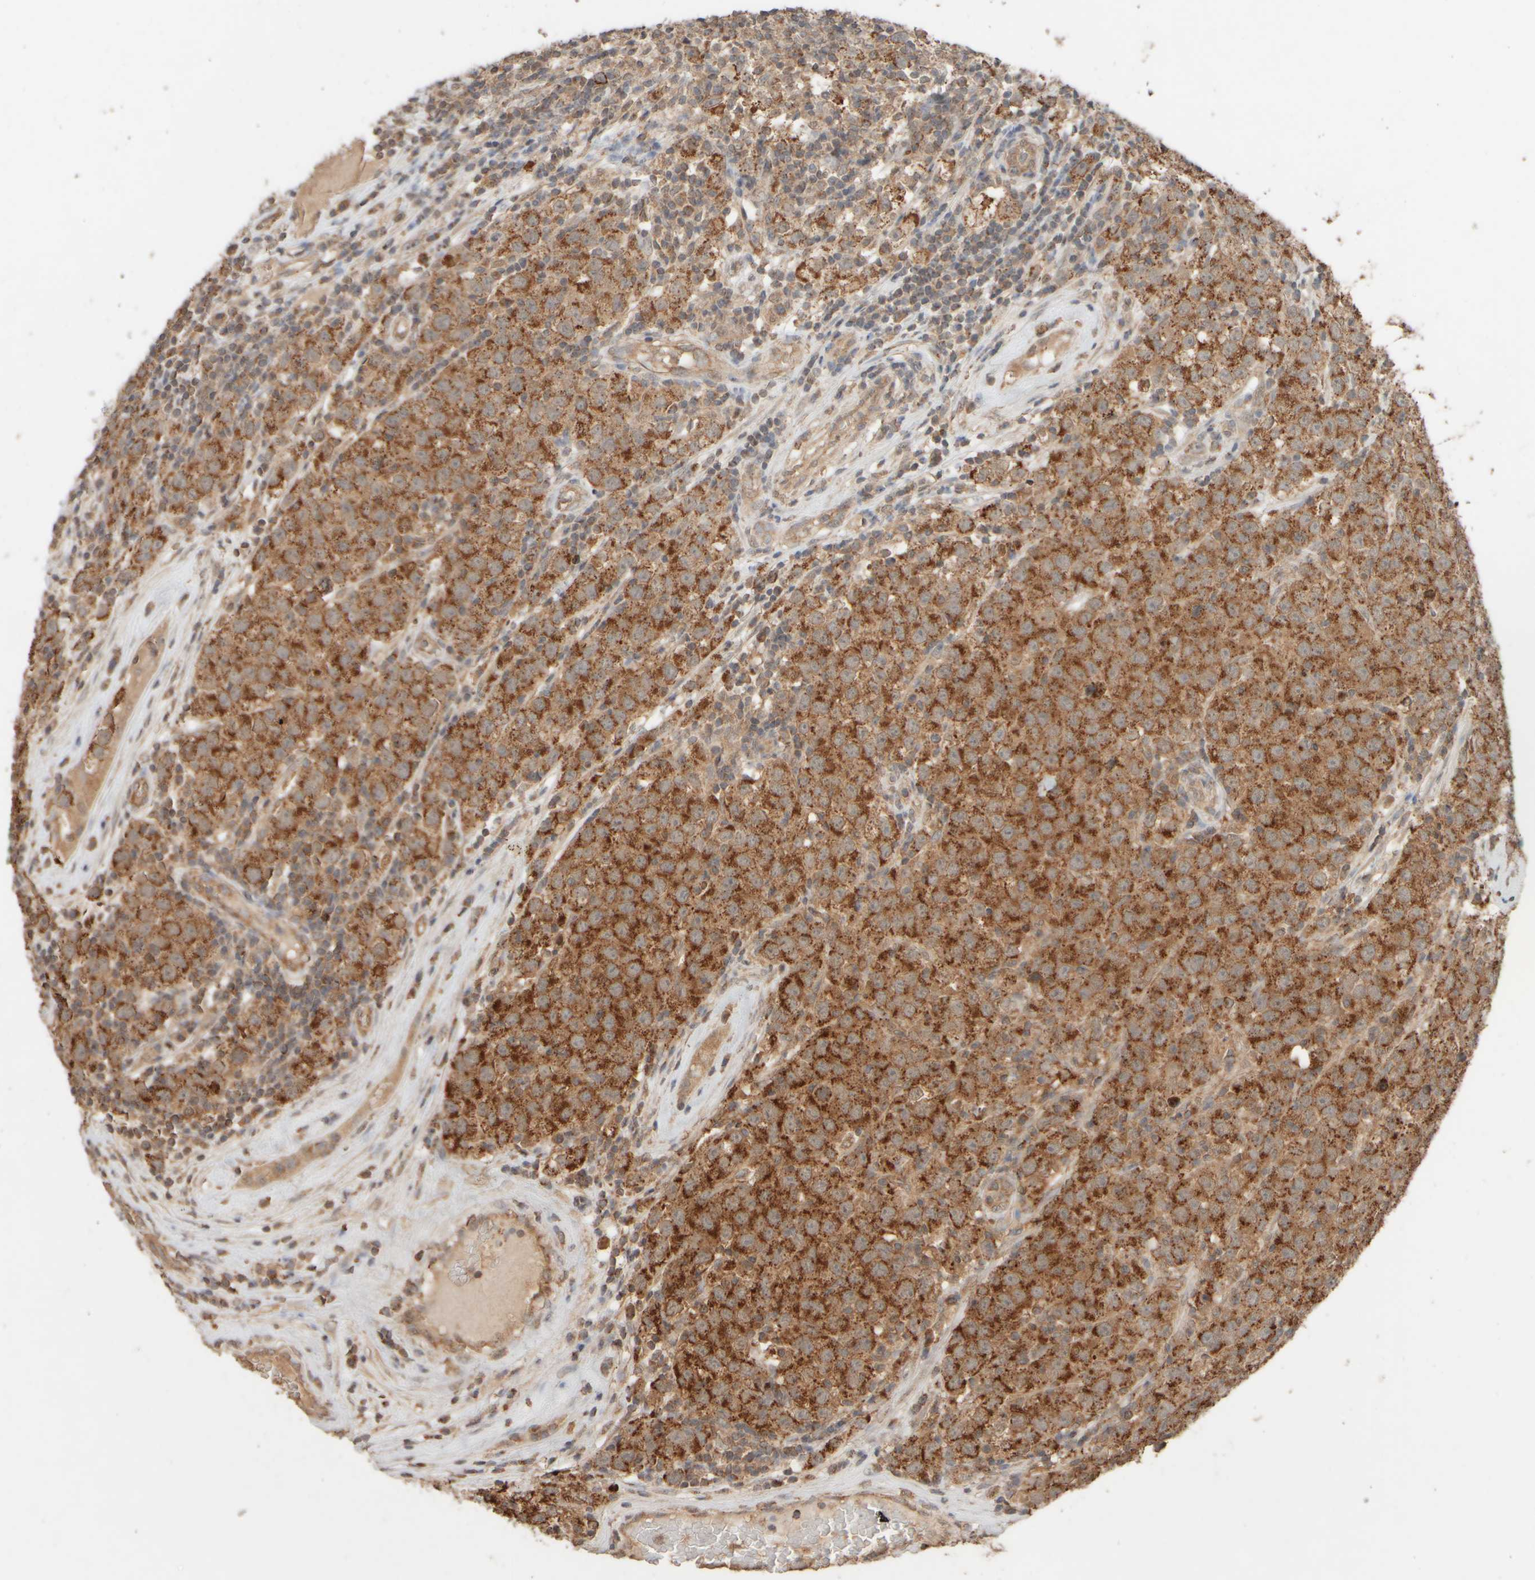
{"staining": {"intensity": "strong", "quantity": "25%-75%", "location": "cytoplasmic/membranous"}, "tissue": "testis cancer", "cell_type": "Tumor cells", "image_type": "cancer", "snomed": [{"axis": "morphology", "description": "Seminoma, NOS"}, {"axis": "morphology", "description": "Carcinoma, Embryonal, NOS"}, {"axis": "topography", "description": "Testis"}], "caption": "Protein expression analysis of testis cancer demonstrates strong cytoplasmic/membranous staining in about 25%-75% of tumor cells.", "gene": "EIF2B3", "patient": {"sex": "male", "age": 28}}